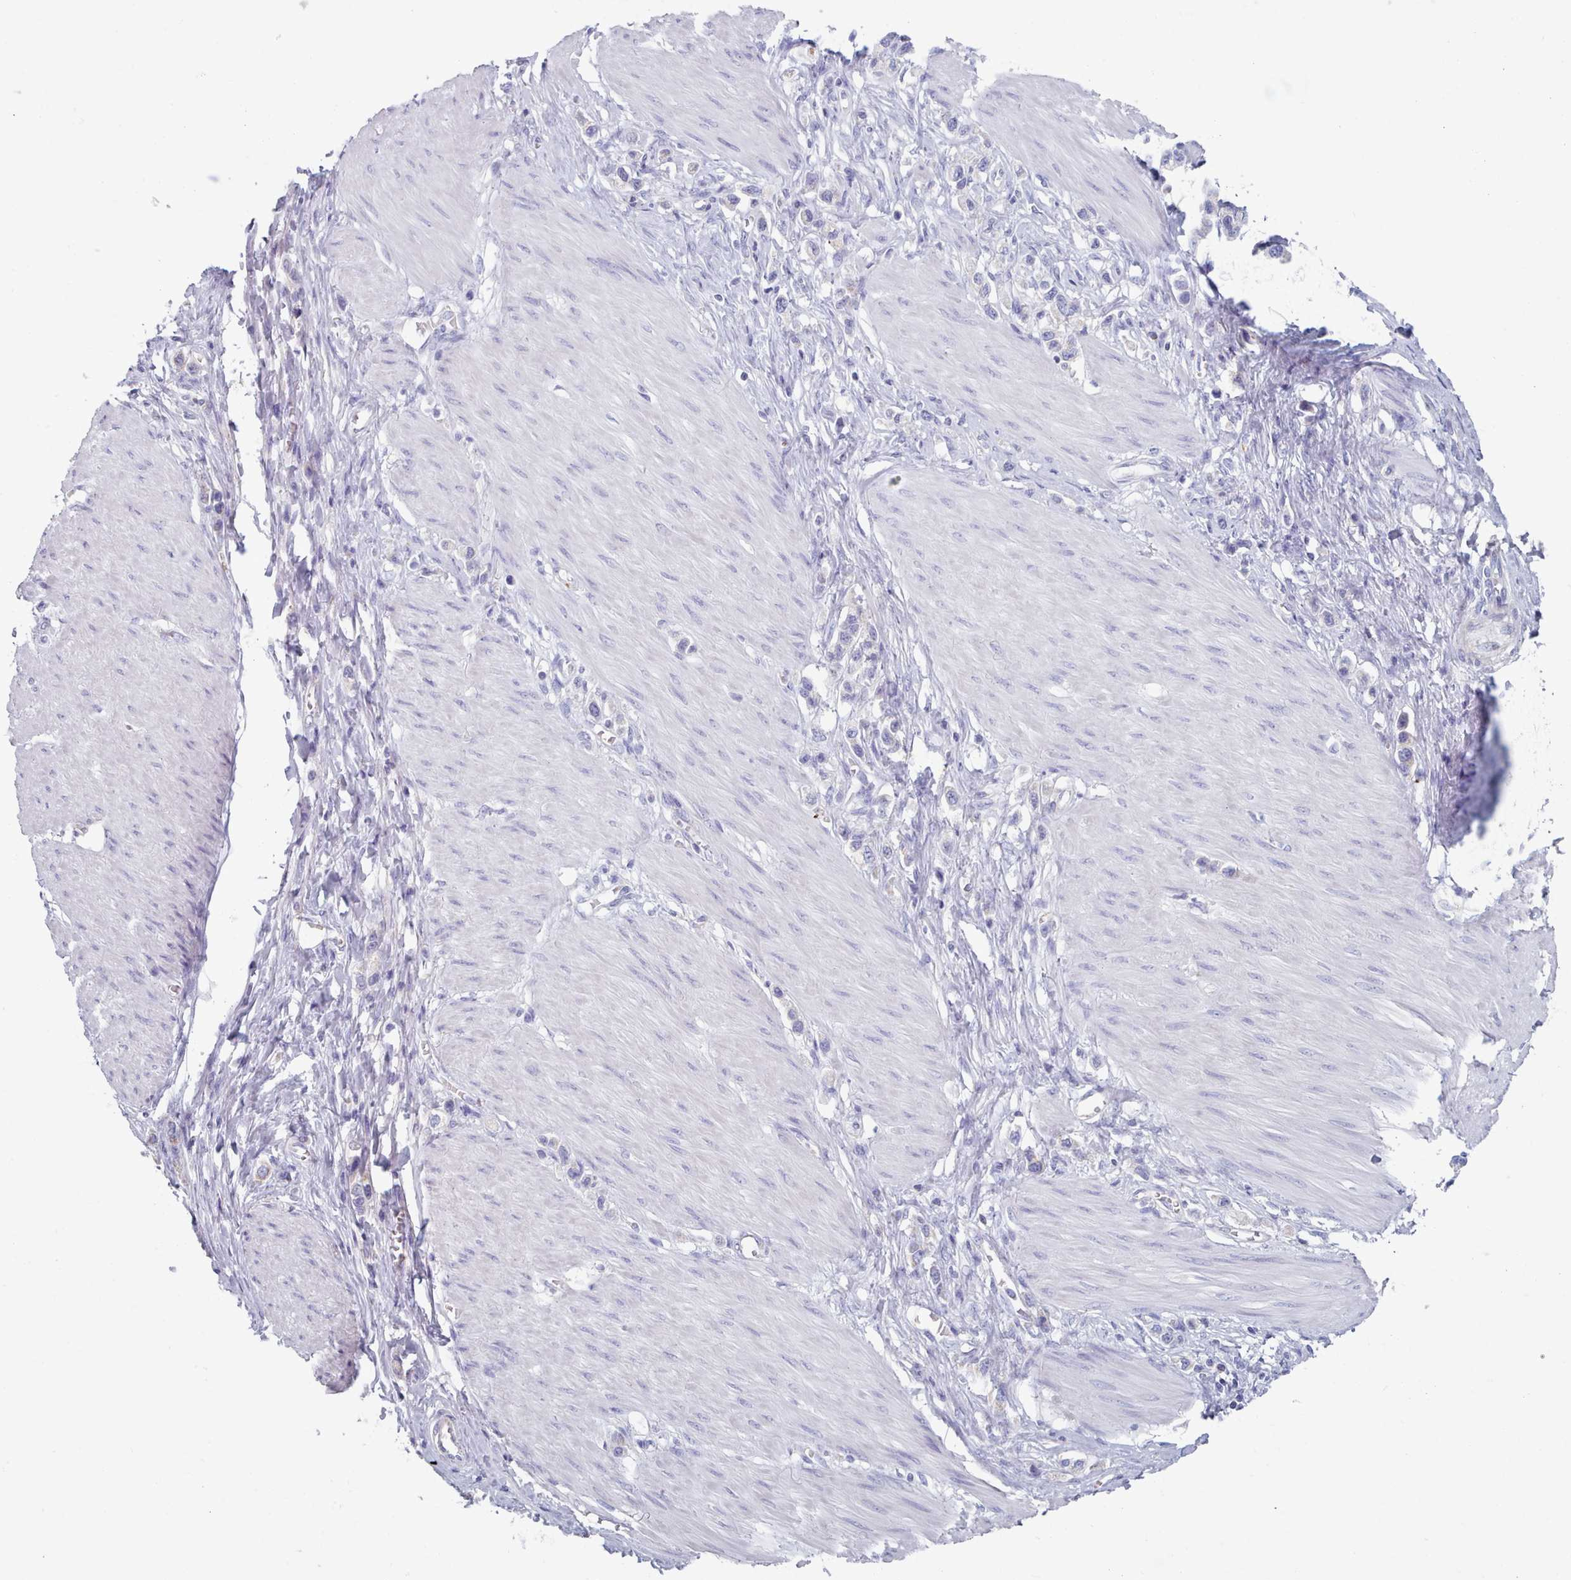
{"staining": {"intensity": "negative", "quantity": "none", "location": "none"}, "tissue": "stomach cancer", "cell_type": "Tumor cells", "image_type": "cancer", "snomed": [{"axis": "morphology", "description": "Adenocarcinoma, NOS"}, {"axis": "topography", "description": "Stomach"}], "caption": "A histopathology image of human stomach cancer (adenocarcinoma) is negative for staining in tumor cells. (Immunohistochemistry (ihc), brightfield microscopy, high magnification).", "gene": "HAO1", "patient": {"sex": "female", "age": 65}}